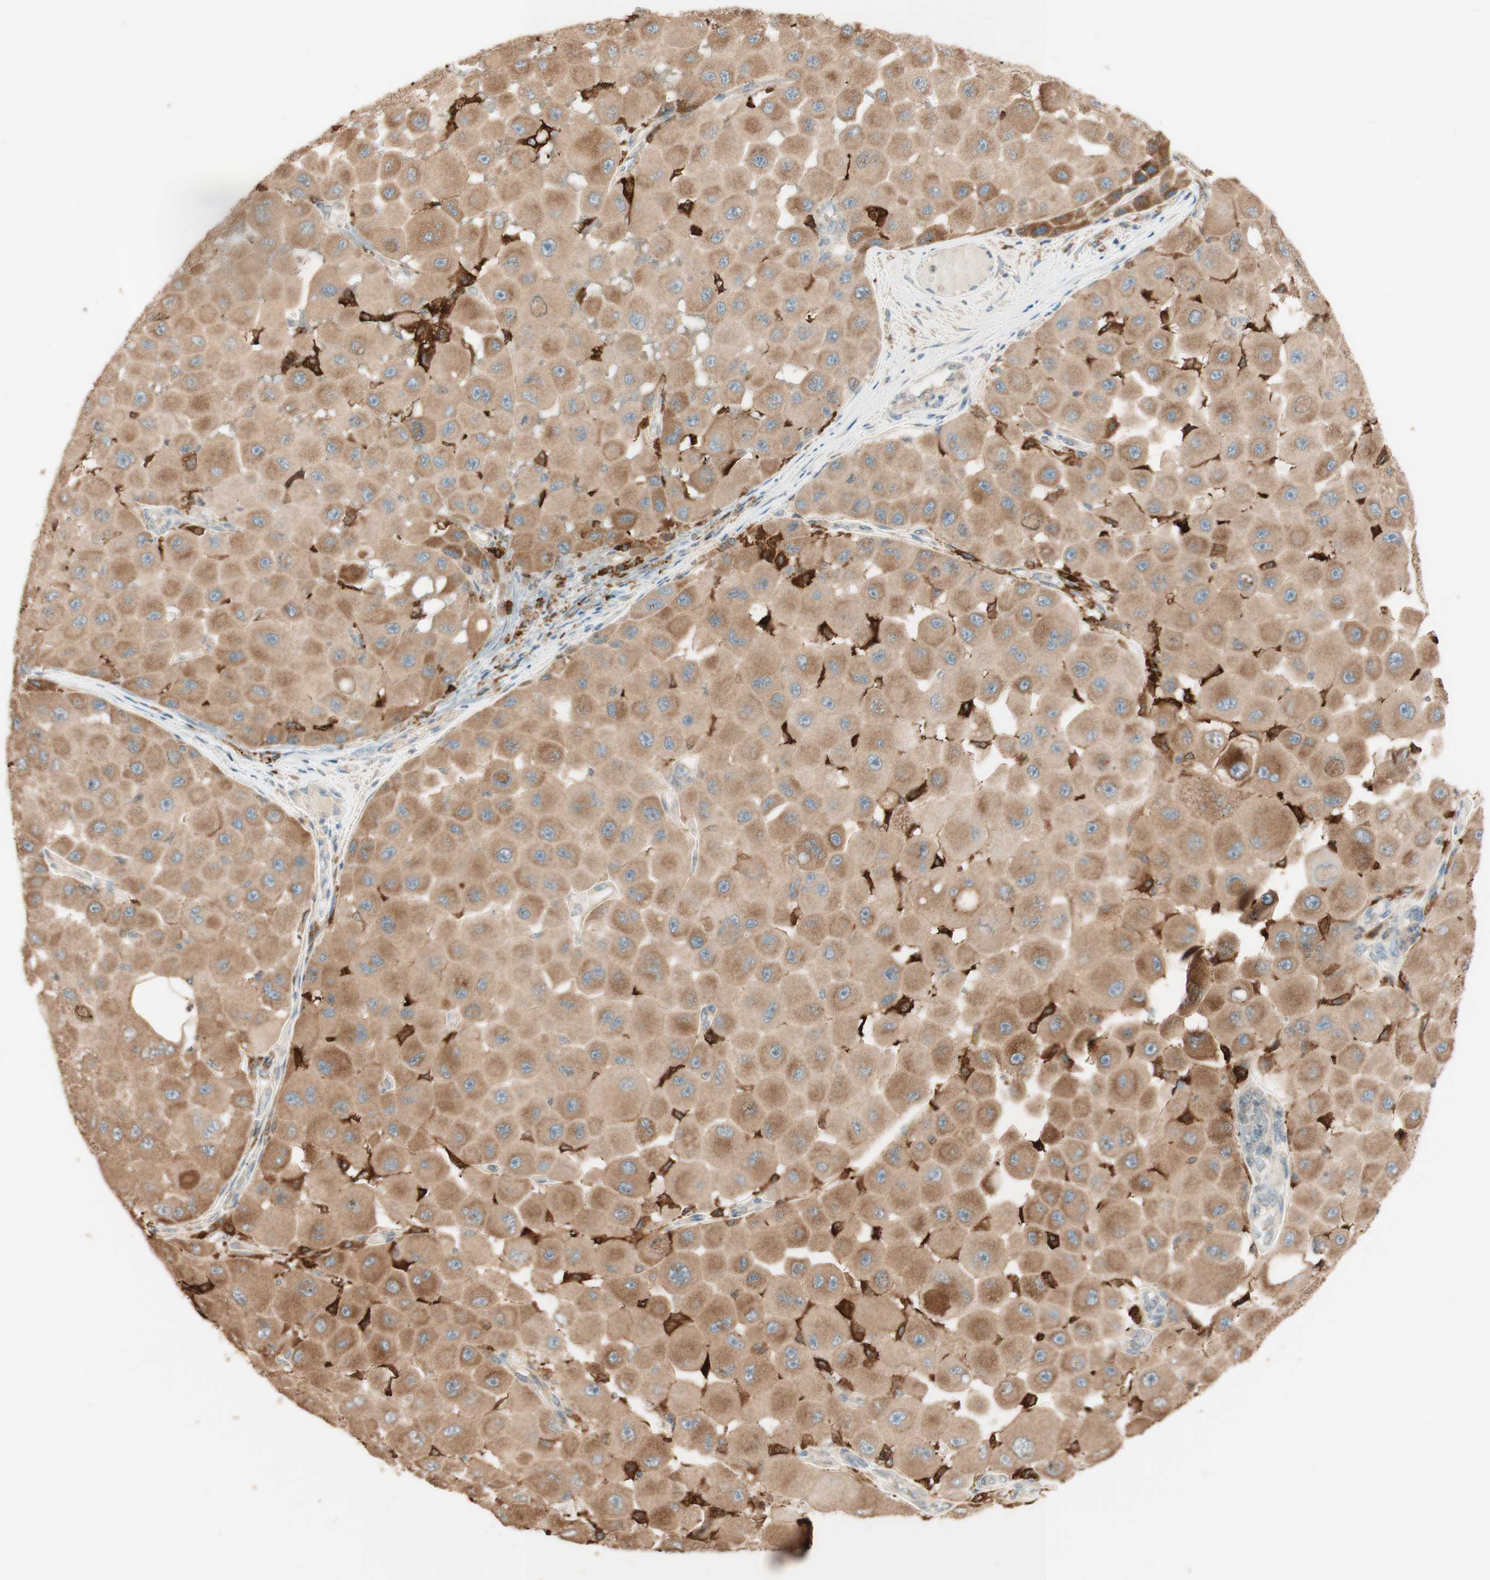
{"staining": {"intensity": "moderate", "quantity": ">75%", "location": "cytoplasmic/membranous"}, "tissue": "melanoma", "cell_type": "Tumor cells", "image_type": "cancer", "snomed": [{"axis": "morphology", "description": "Malignant melanoma, NOS"}, {"axis": "topography", "description": "Skin"}], "caption": "The immunohistochemical stain shows moderate cytoplasmic/membranous positivity in tumor cells of malignant melanoma tissue.", "gene": "CLCN2", "patient": {"sex": "female", "age": 81}}